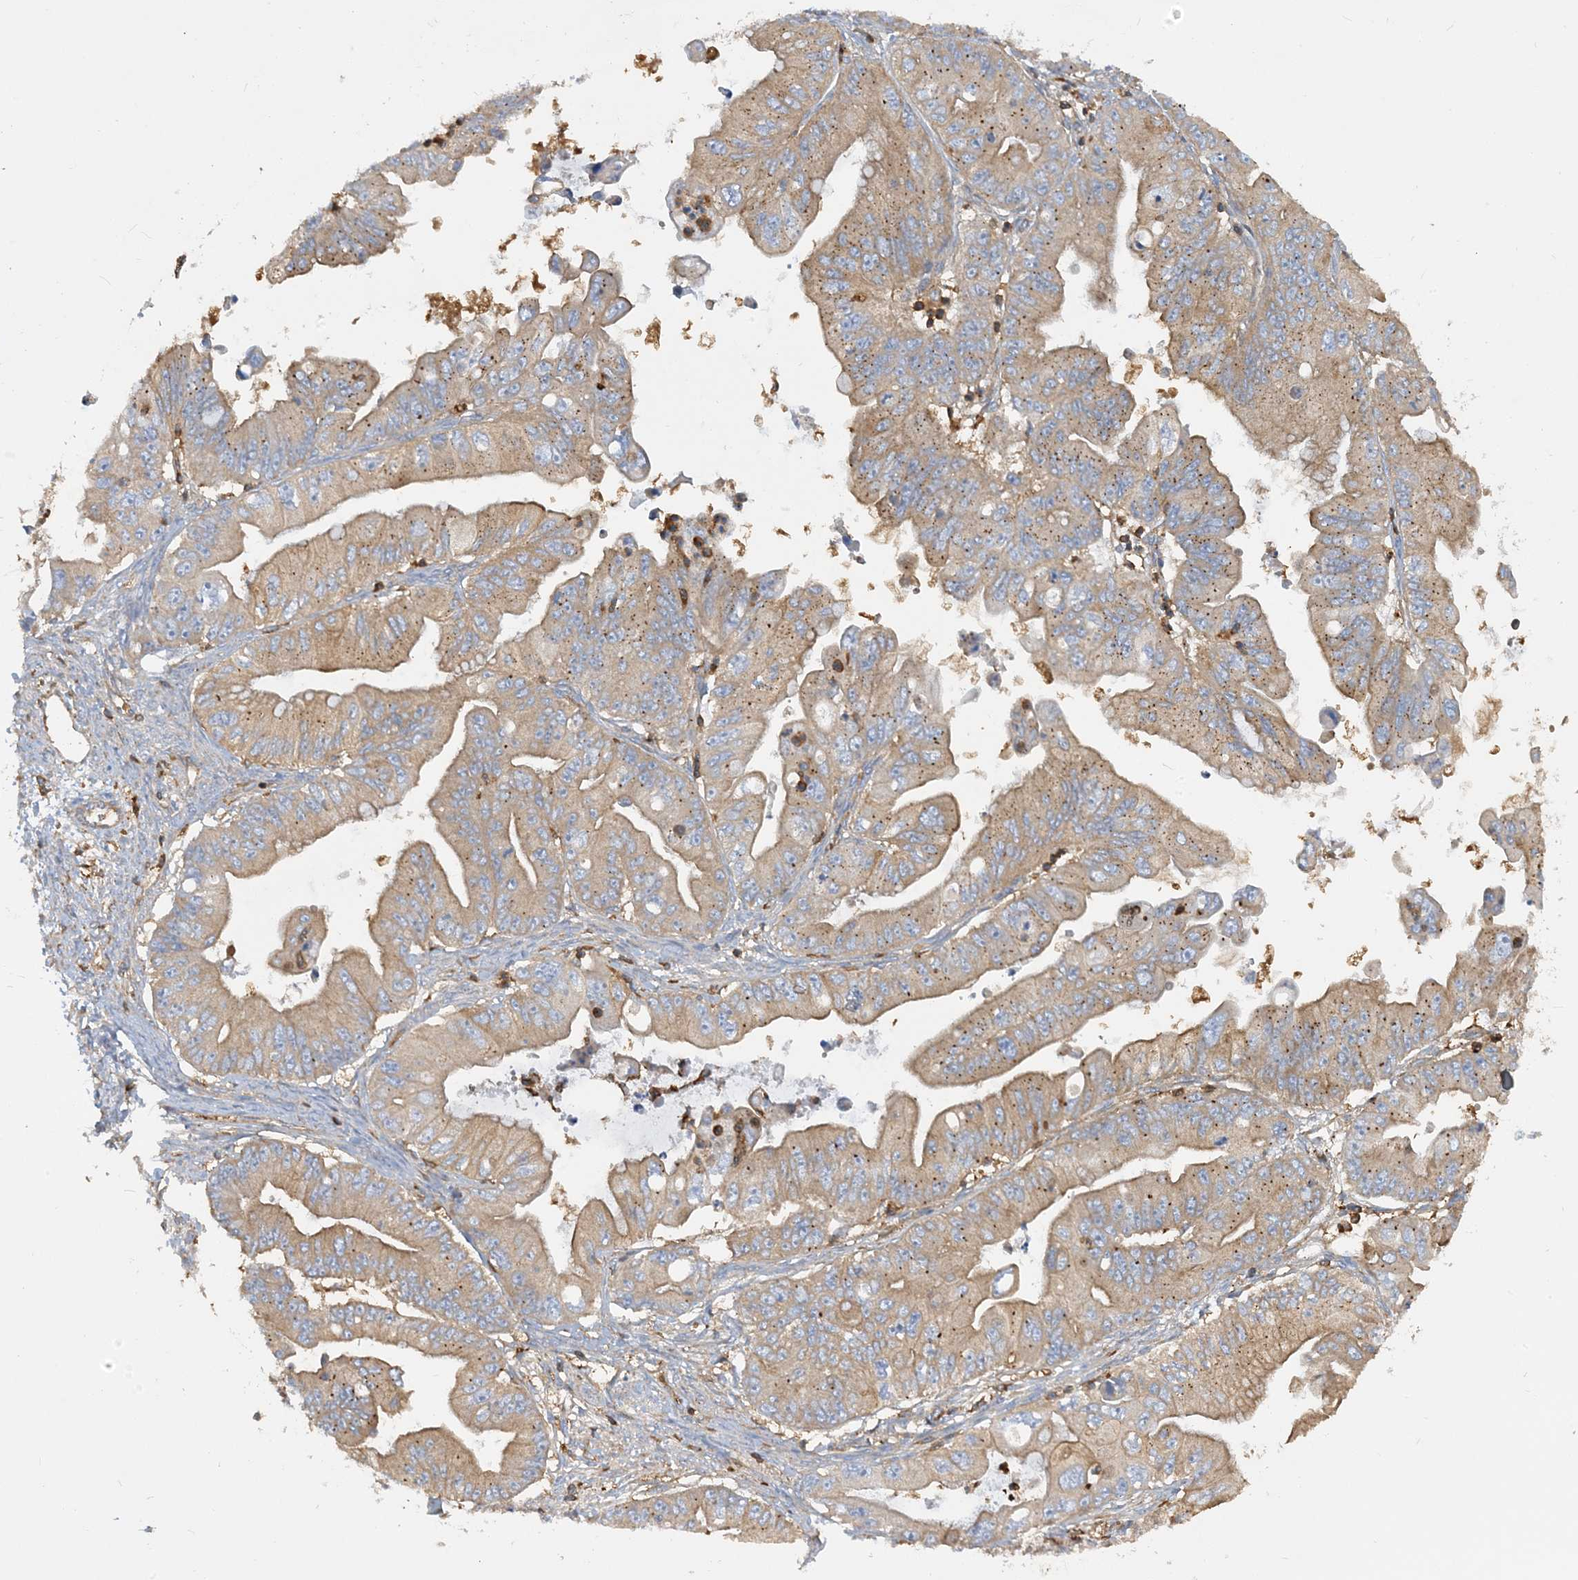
{"staining": {"intensity": "moderate", "quantity": ">75%", "location": "cytoplasmic/membranous"}, "tissue": "ovarian cancer", "cell_type": "Tumor cells", "image_type": "cancer", "snomed": [{"axis": "morphology", "description": "Cystadenocarcinoma, mucinous, NOS"}, {"axis": "topography", "description": "Ovary"}], "caption": "The photomicrograph shows staining of ovarian cancer, revealing moderate cytoplasmic/membranous protein positivity (brown color) within tumor cells.", "gene": "SFMBT2", "patient": {"sex": "female", "age": 71}}